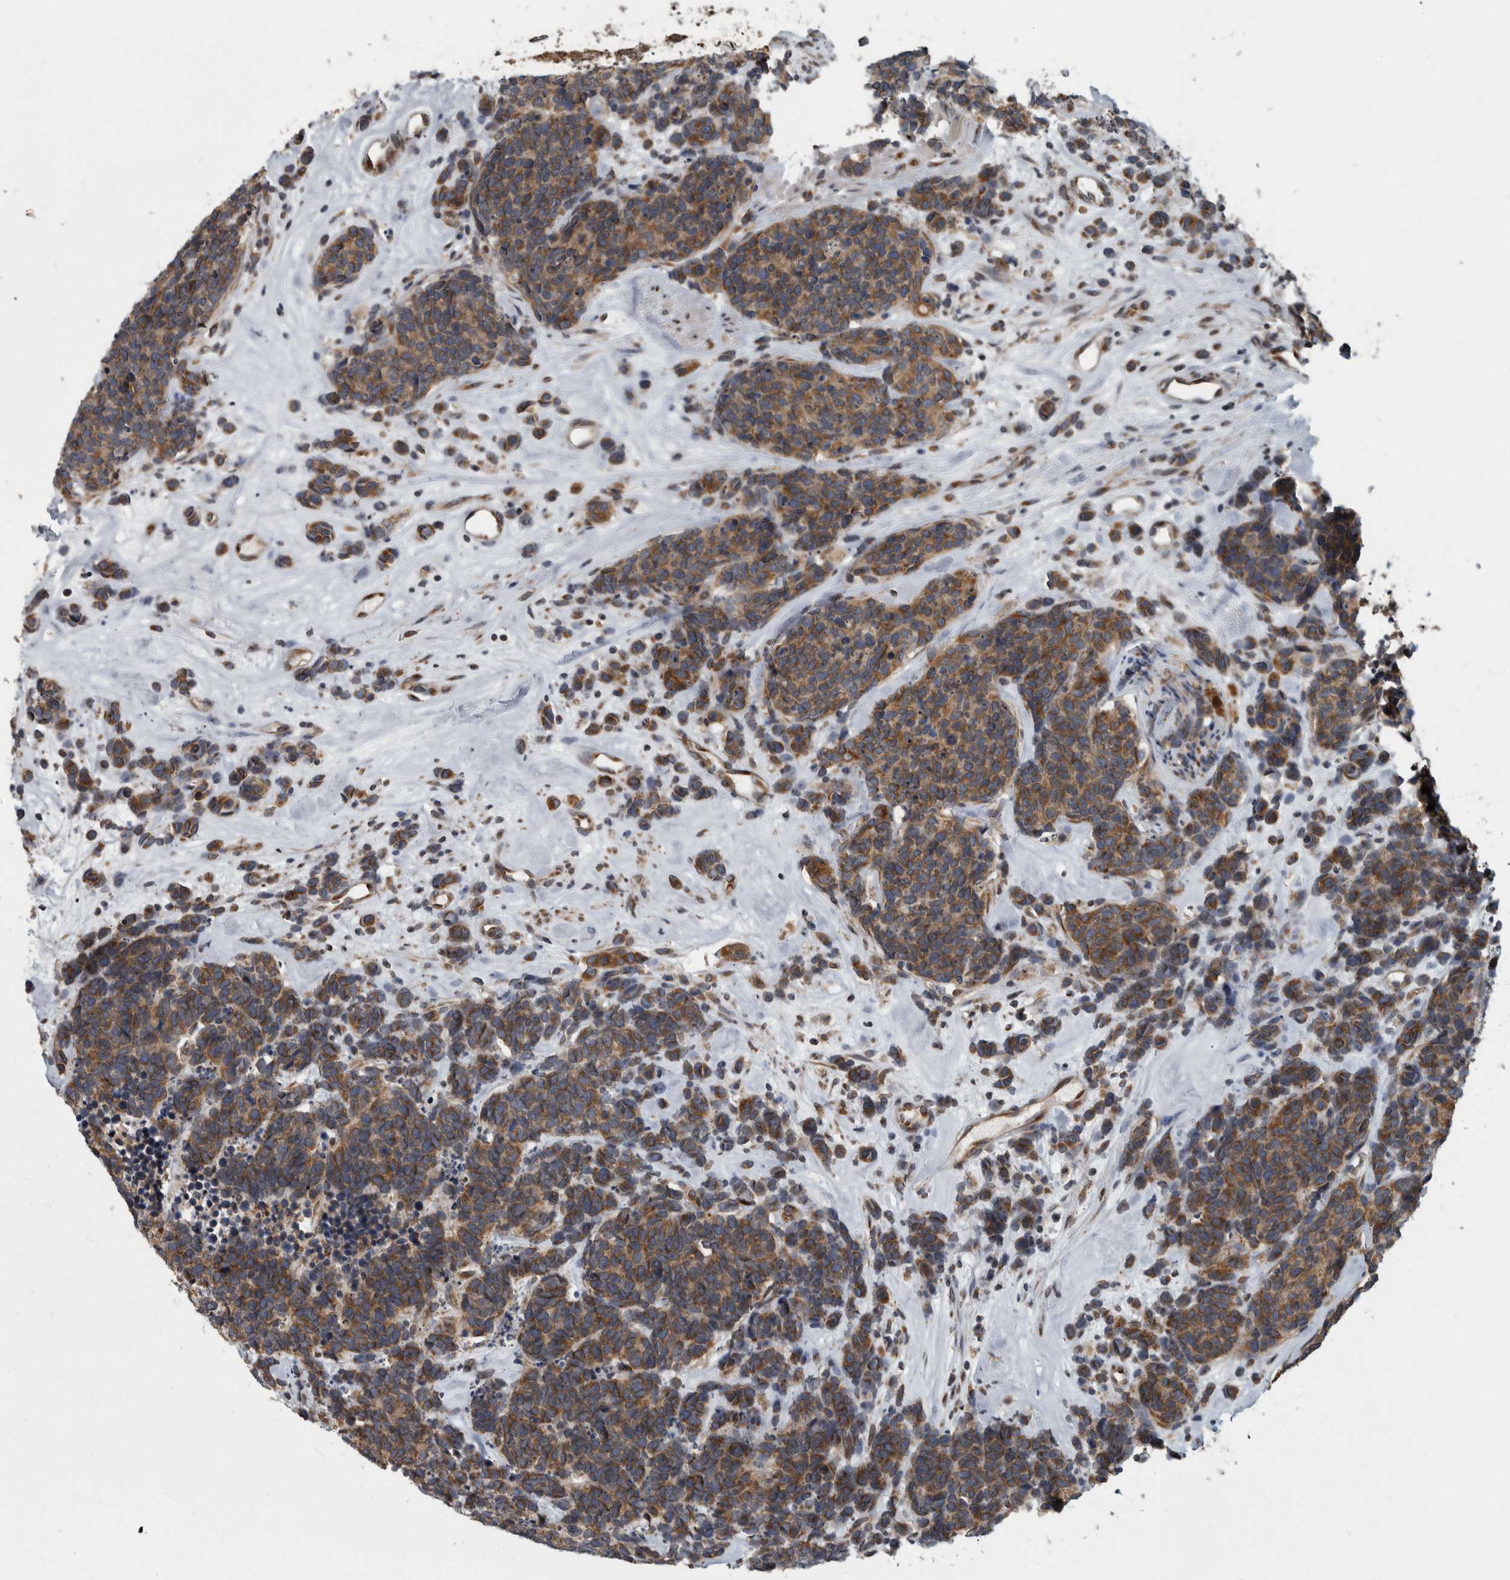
{"staining": {"intensity": "moderate", "quantity": ">75%", "location": "cytoplasmic/membranous"}, "tissue": "carcinoid", "cell_type": "Tumor cells", "image_type": "cancer", "snomed": [{"axis": "morphology", "description": "Carcinoma, NOS"}, {"axis": "morphology", "description": "Carcinoid, malignant, NOS"}, {"axis": "topography", "description": "Urinary bladder"}], "caption": "Immunohistochemical staining of carcinoid reveals medium levels of moderate cytoplasmic/membranous protein staining in about >75% of tumor cells.", "gene": "LMAN2L", "patient": {"sex": "male", "age": 57}}